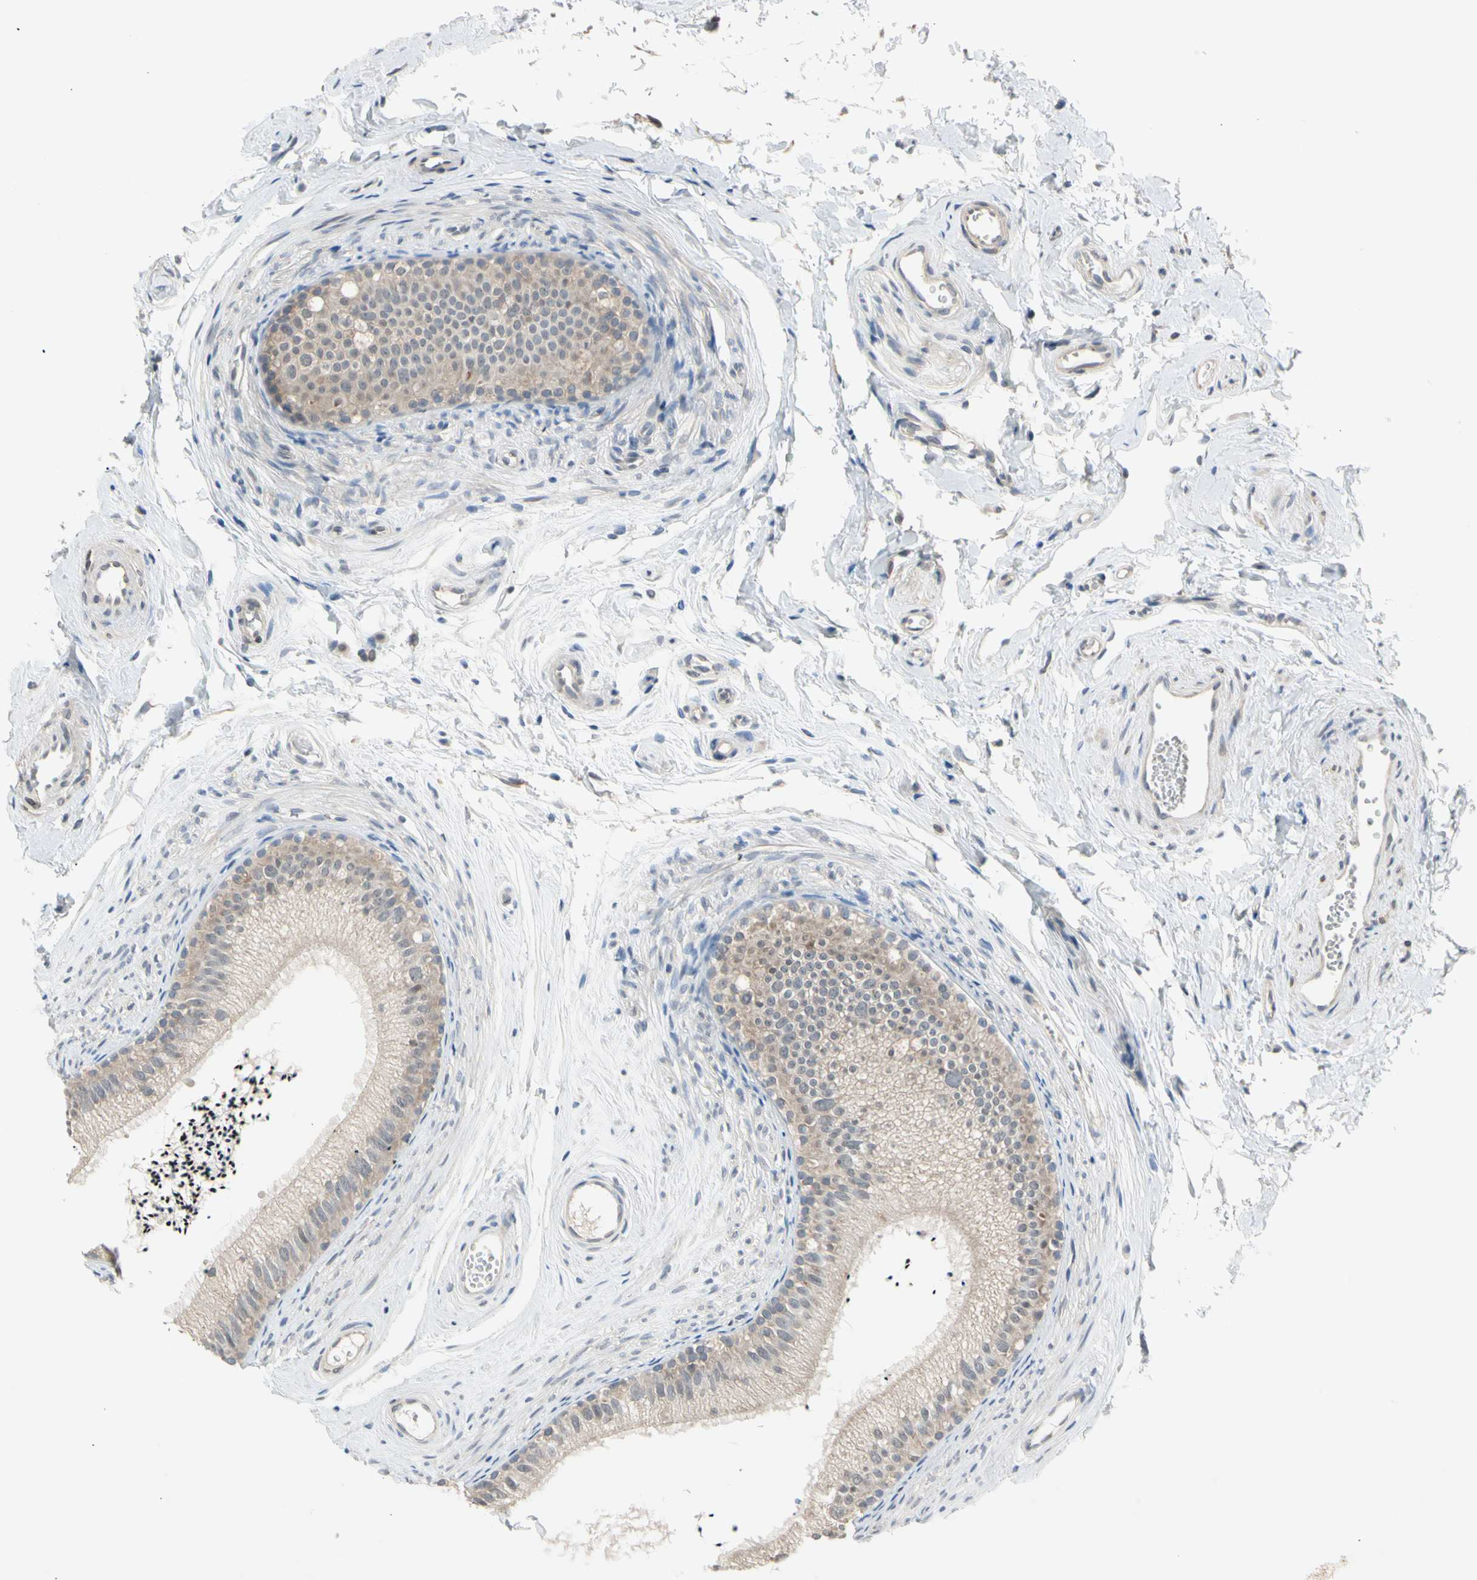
{"staining": {"intensity": "weak", "quantity": ">75%", "location": "cytoplasmic/membranous"}, "tissue": "epididymis", "cell_type": "Glandular cells", "image_type": "normal", "snomed": [{"axis": "morphology", "description": "Normal tissue, NOS"}, {"axis": "topography", "description": "Epididymis"}], "caption": "Approximately >75% of glandular cells in benign epididymis exhibit weak cytoplasmic/membranous protein positivity as visualized by brown immunohistochemical staining.", "gene": "MARK1", "patient": {"sex": "male", "age": 56}}